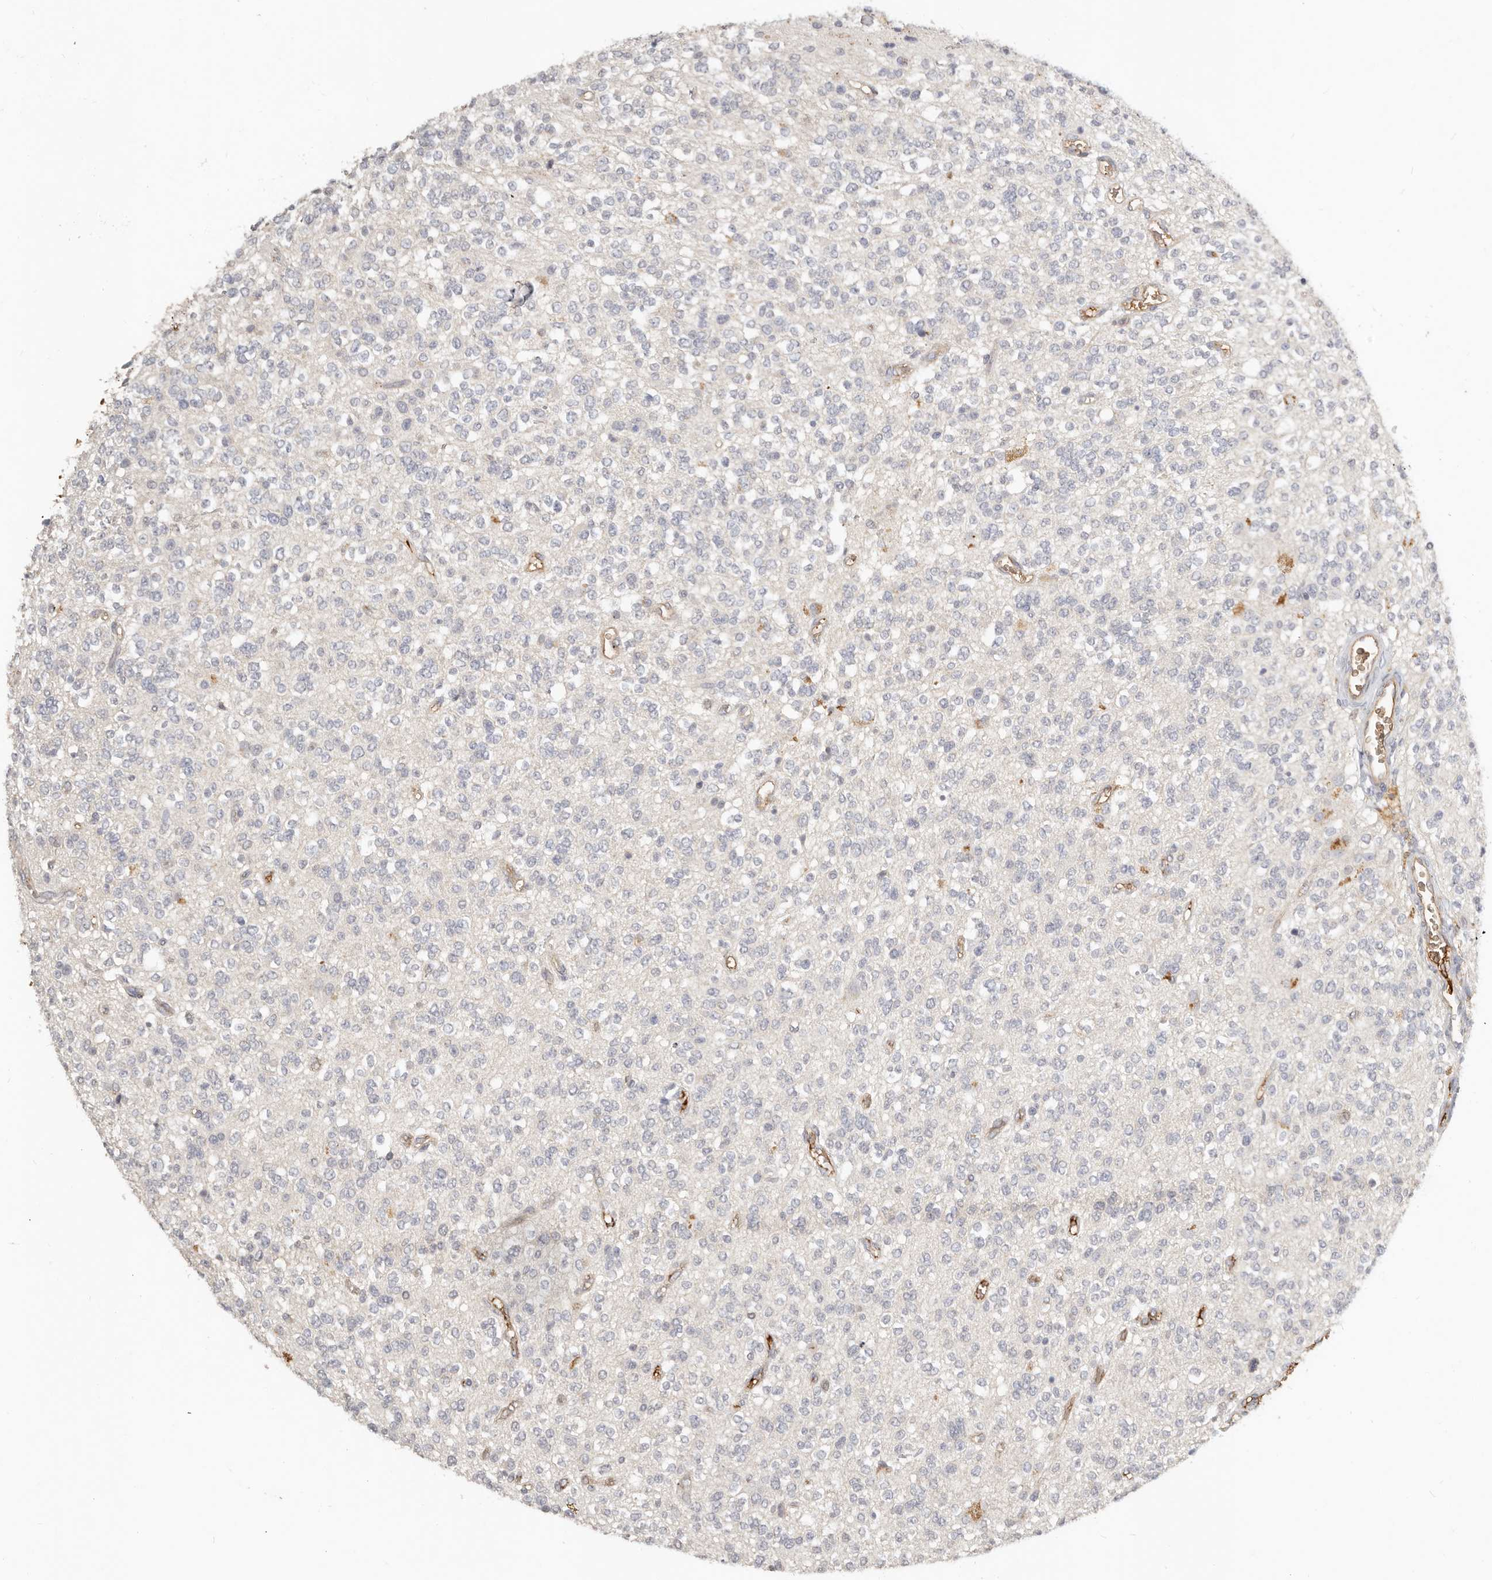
{"staining": {"intensity": "negative", "quantity": "none", "location": "none"}, "tissue": "glioma", "cell_type": "Tumor cells", "image_type": "cancer", "snomed": [{"axis": "morphology", "description": "Glioma, malignant, High grade"}, {"axis": "topography", "description": "Brain"}], "caption": "The immunohistochemistry micrograph has no significant expression in tumor cells of malignant high-grade glioma tissue.", "gene": "MTFR2", "patient": {"sex": "male", "age": 34}}